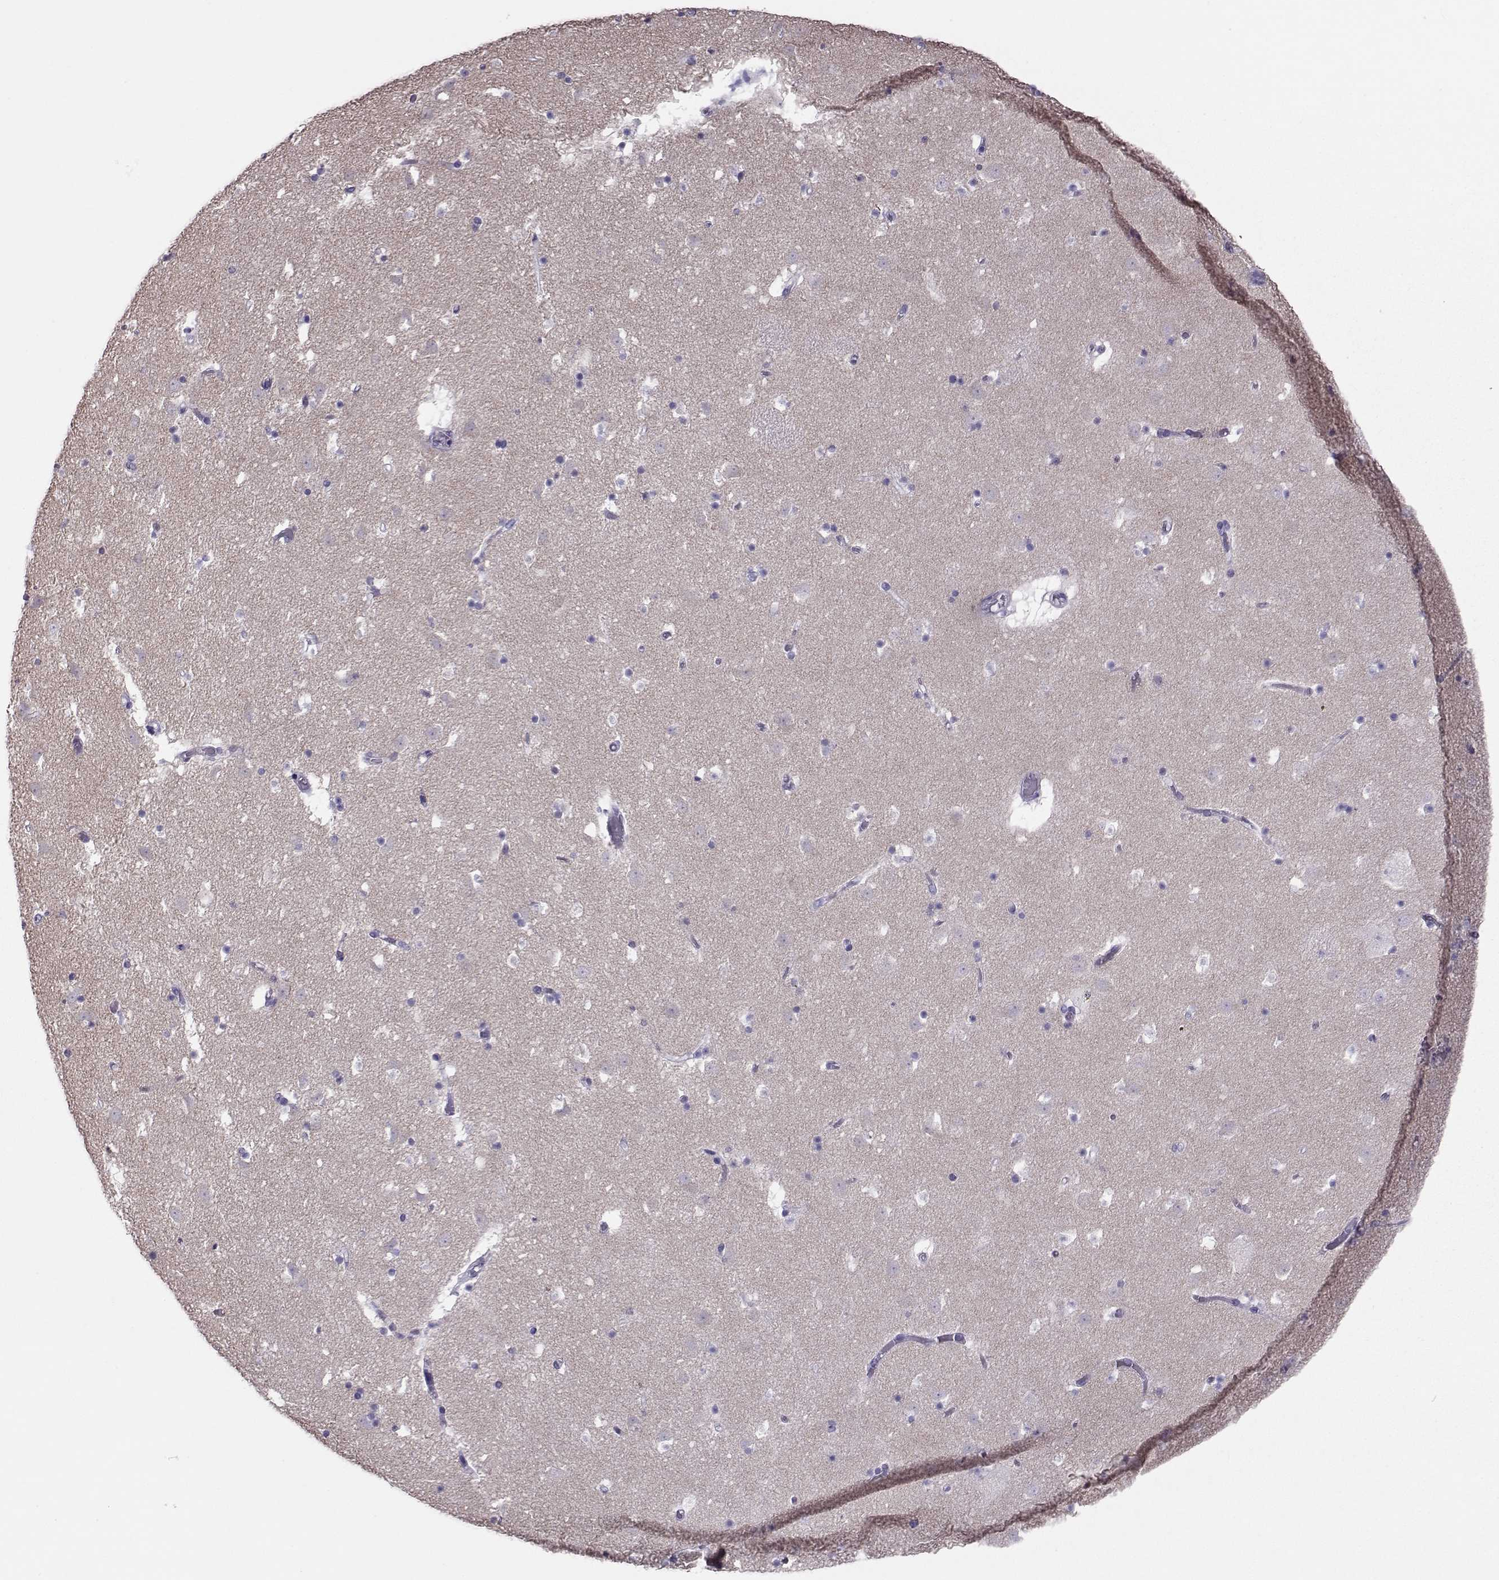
{"staining": {"intensity": "negative", "quantity": "none", "location": "none"}, "tissue": "caudate", "cell_type": "Glial cells", "image_type": "normal", "snomed": [{"axis": "morphology", "description": "Normal tissue, NOS"}, {"axis": "topography", "description": "Lateral ventricle wall"}], "caption": "Immunohistochemistry image of benign human caudate stained for a protein (brown), which exhibits no staining in glial cells.", "gene": "DNAAF1", "patient": {"sex": "female", "age": 42}}